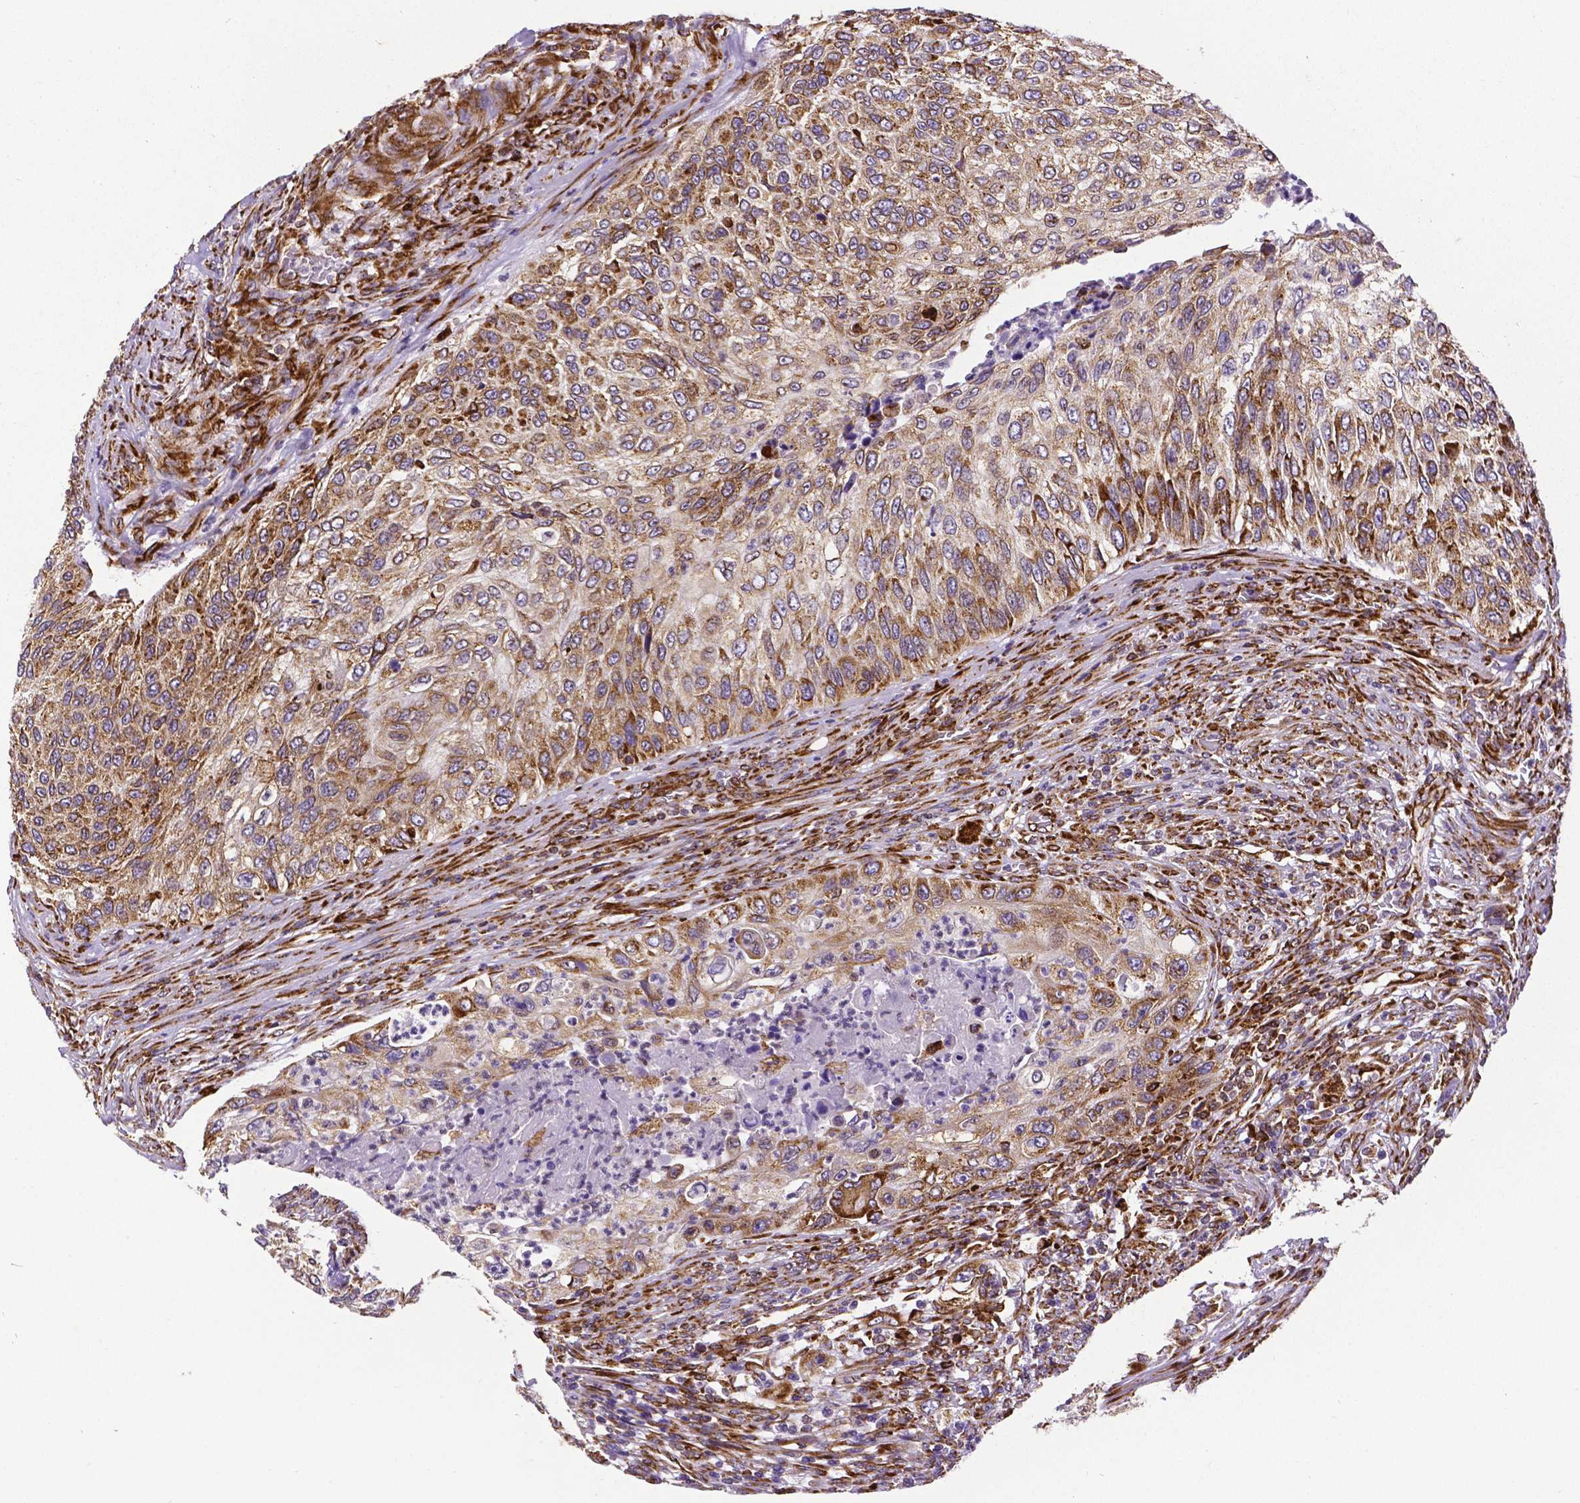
{"staining": {"intensity": "moderate", "quantity": ">75%", "location": "cytoplasmic/membranous"}, "tissue": "urothelial cancer", "cell_type": "Tumor cells", "image_type": "cancer", "snomed": [{"axis": "morphology", "description": "Urothelial carcinoma, High grade"}, {"axis": "topography", "description": "Urinary bladder"}], "caption": "Immunohistochemistry (IHC) micrograph of human high-grade urothelial carcinoma stained for a protein (brown), which shows medium levels of moderate cytoplasmic/membranous positivity in approximately >75% of tumor cells.", "gene": "MTDH", "patient": {"sex": "female", "age": 60}}